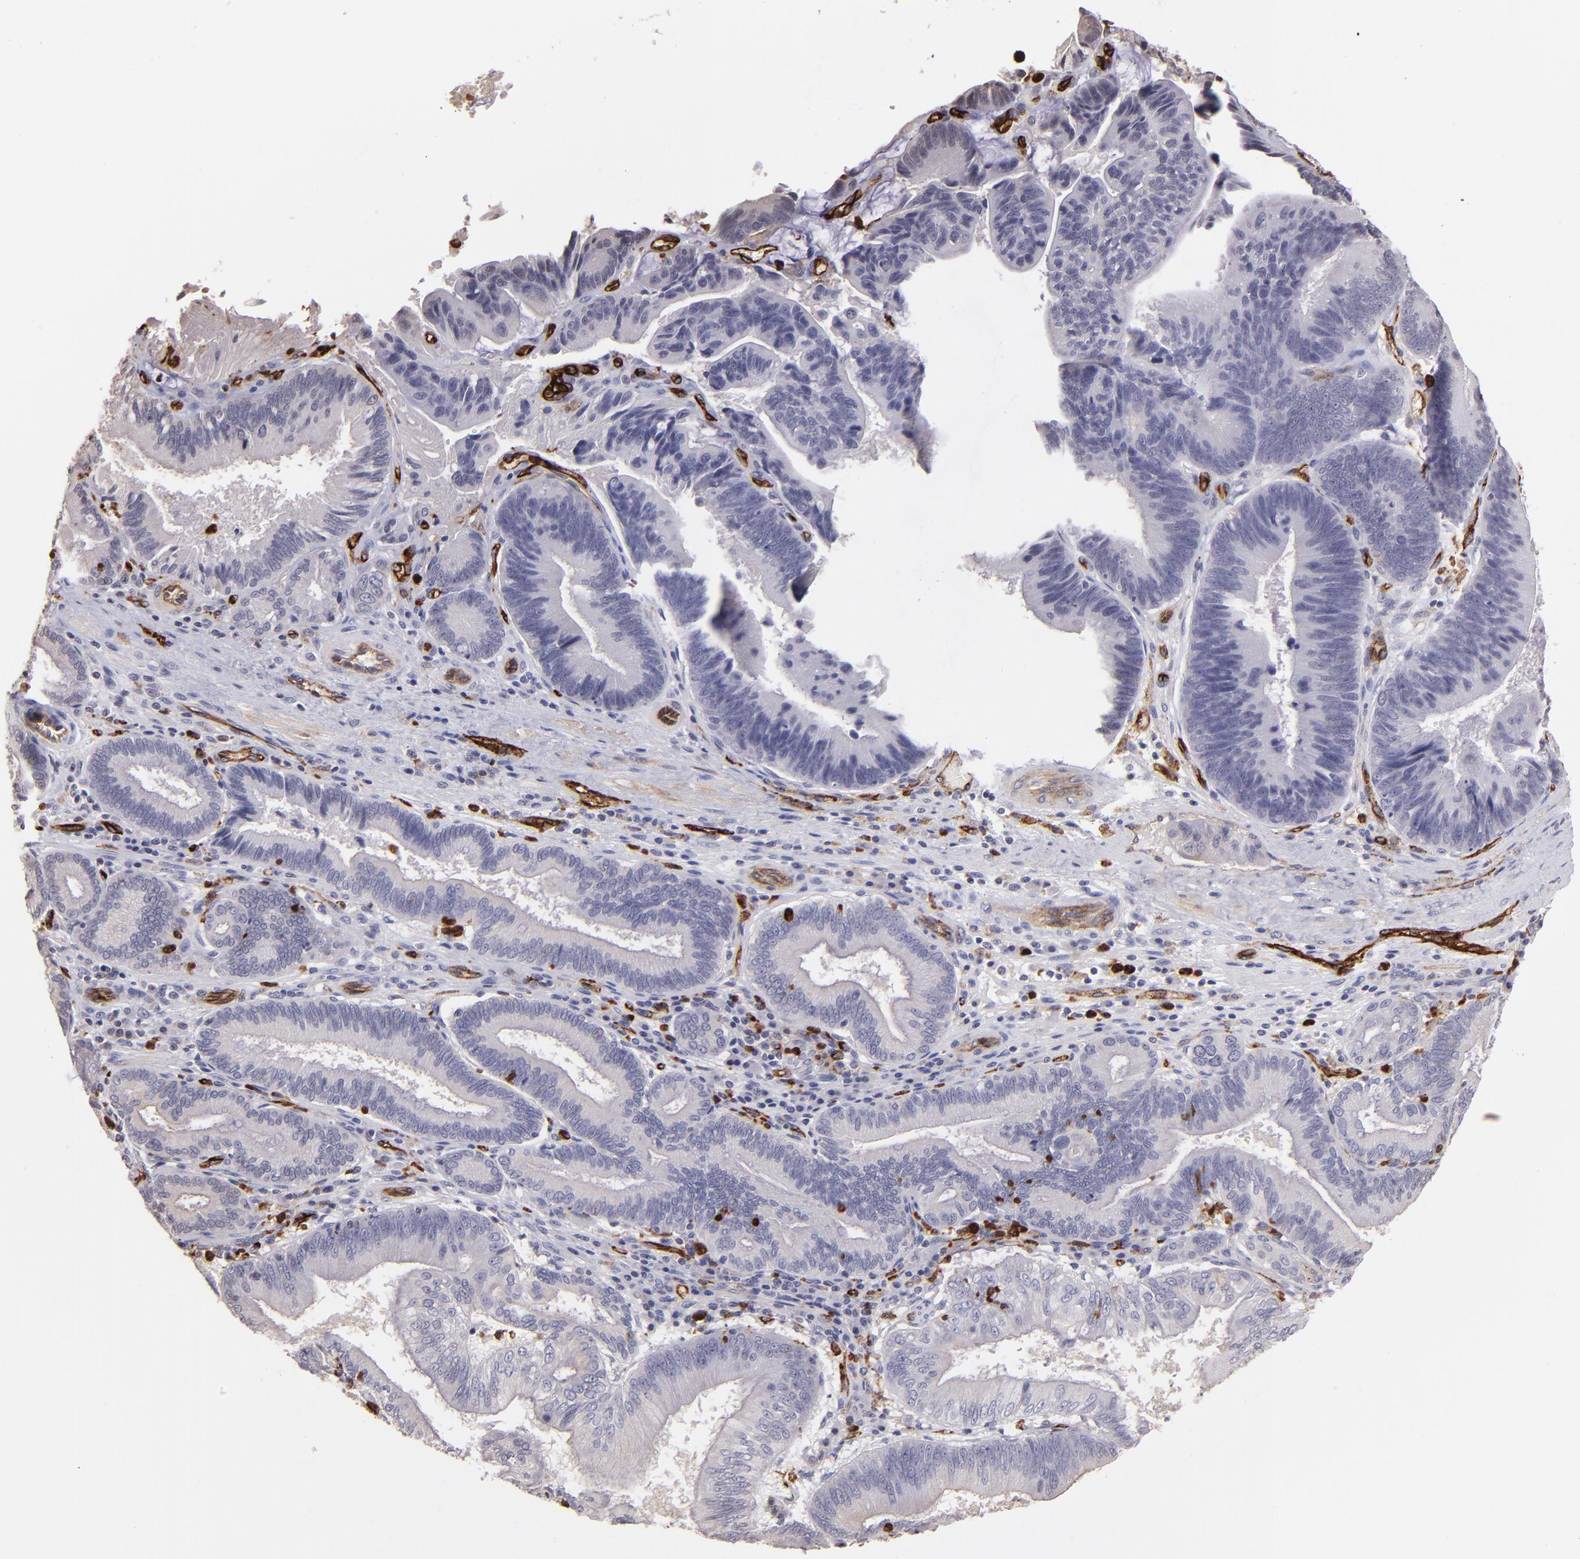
{"staining": {"intensity": "negative", "quantity": "none", "location": "none"}, "tissue": "pancreatic cancer", "cell_type": "Tumor cells", "image_type": "cancer", "snomed": [{"axis": "morphology", "description": "Adenocarcinoma, NOS"}, {"axis": "topography", "description": "Pancreas"}], "caption": "A histopathology image of adenocarcinoma (pancreatic) stained for a protein demonstrates no brown staining in tumor cells. (DAB immunohistochemistry, high magnification).", "gene": "DYSF", "patient": {"sex": "male", "age": 82}}